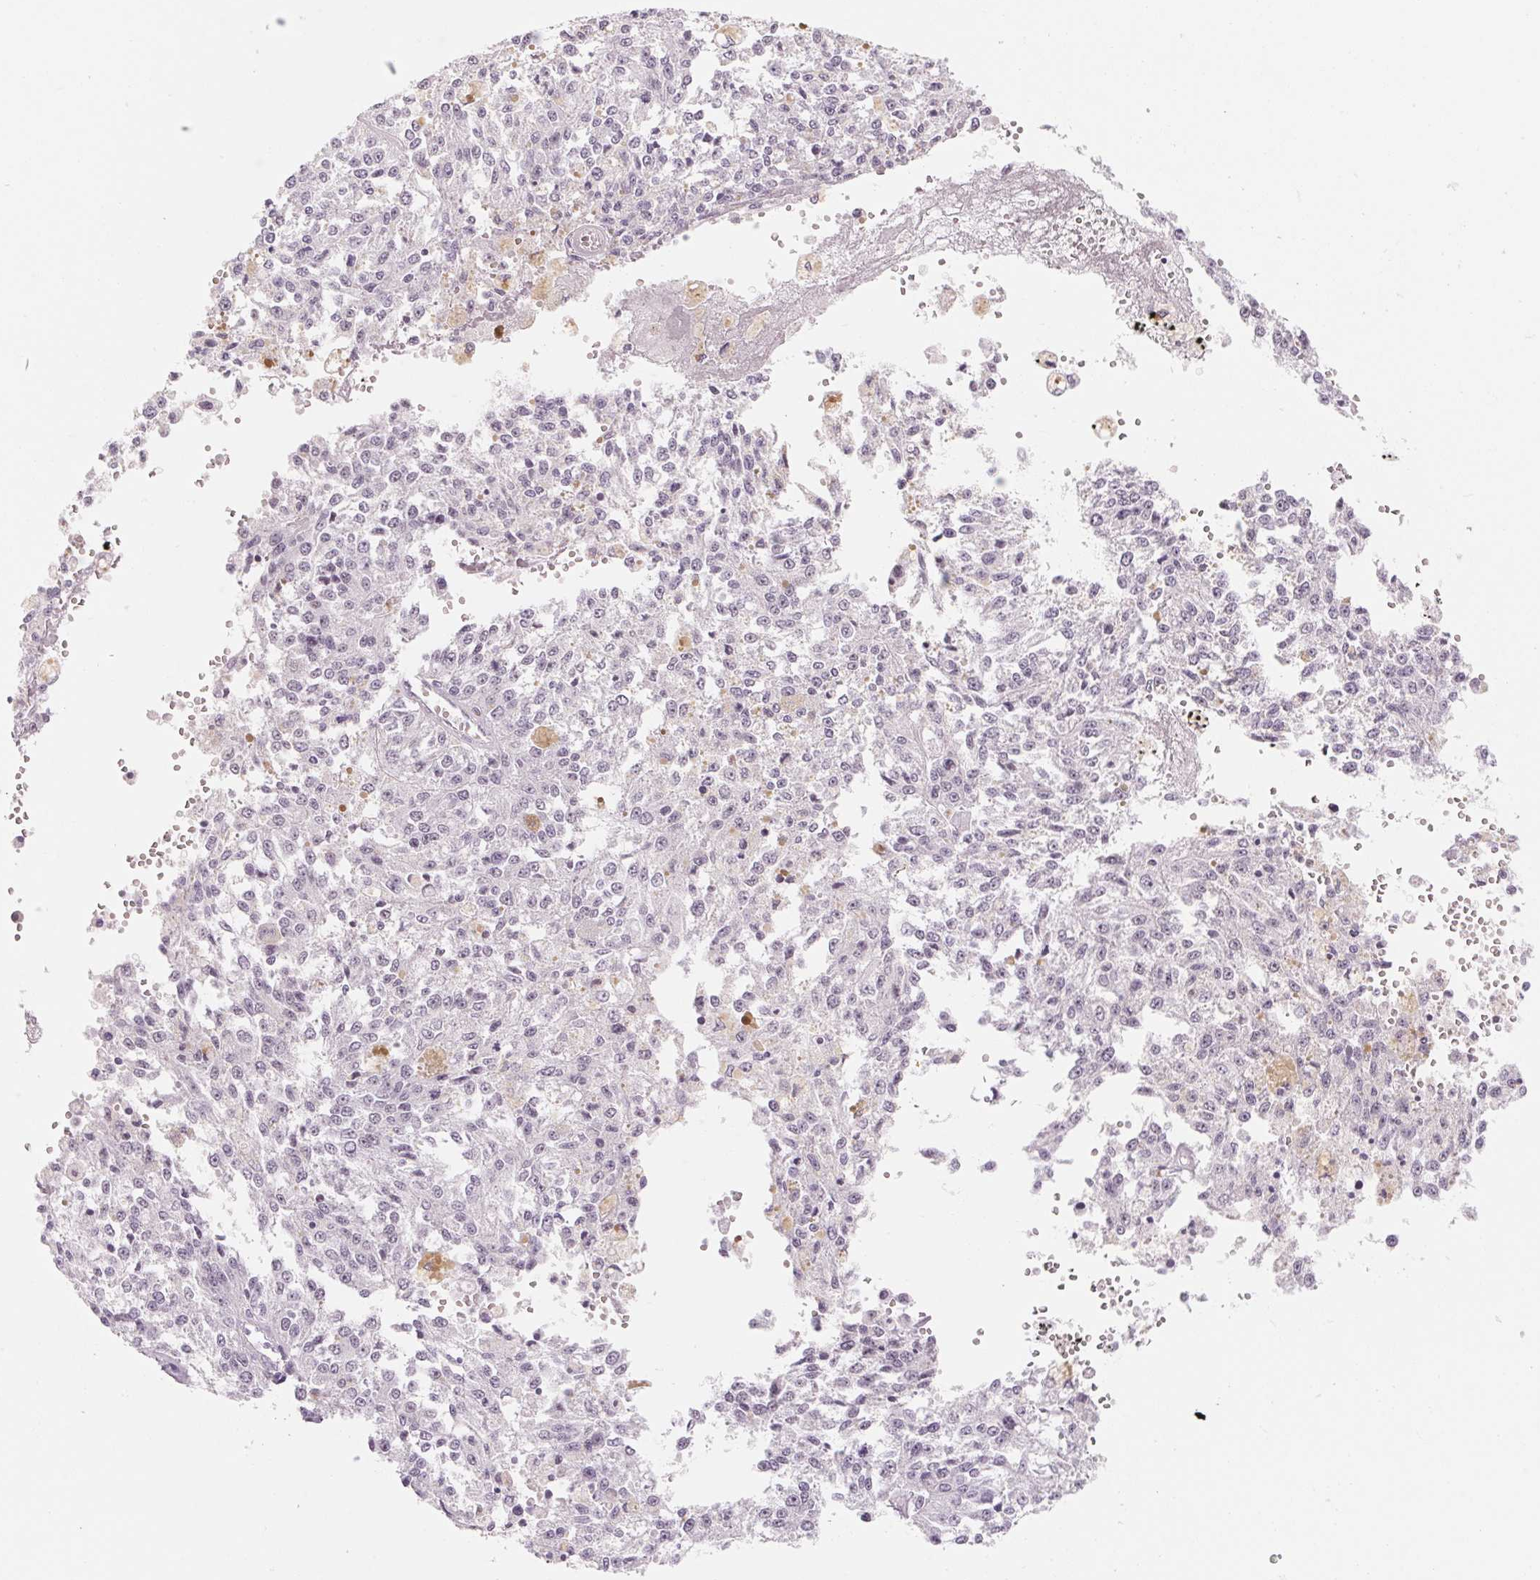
{"staining": {"intensity": "negative", "quantity": "none", "location": "none"}, "tissue": "melanoma", "cell_type": "Tumor cells", "image_type": "cancer", "snomed": [{"axis": "morphology", "description": "Malignant melanoma, Metastatic site"}, {"axis": "topography", "description": "Lymph node"}], "caption": "Protein analysis of malignant melanoma (metastatic site) demonstrates no significant staining in tumor cells. Brightfield microscopy of IHC stained with DAB (3,3'-diaminobenzidine) (brown) and hematoxylin (blue), captured at high magnification.", "gene": "ZIC4", "patient": {"sex": "female", "age": 64}}